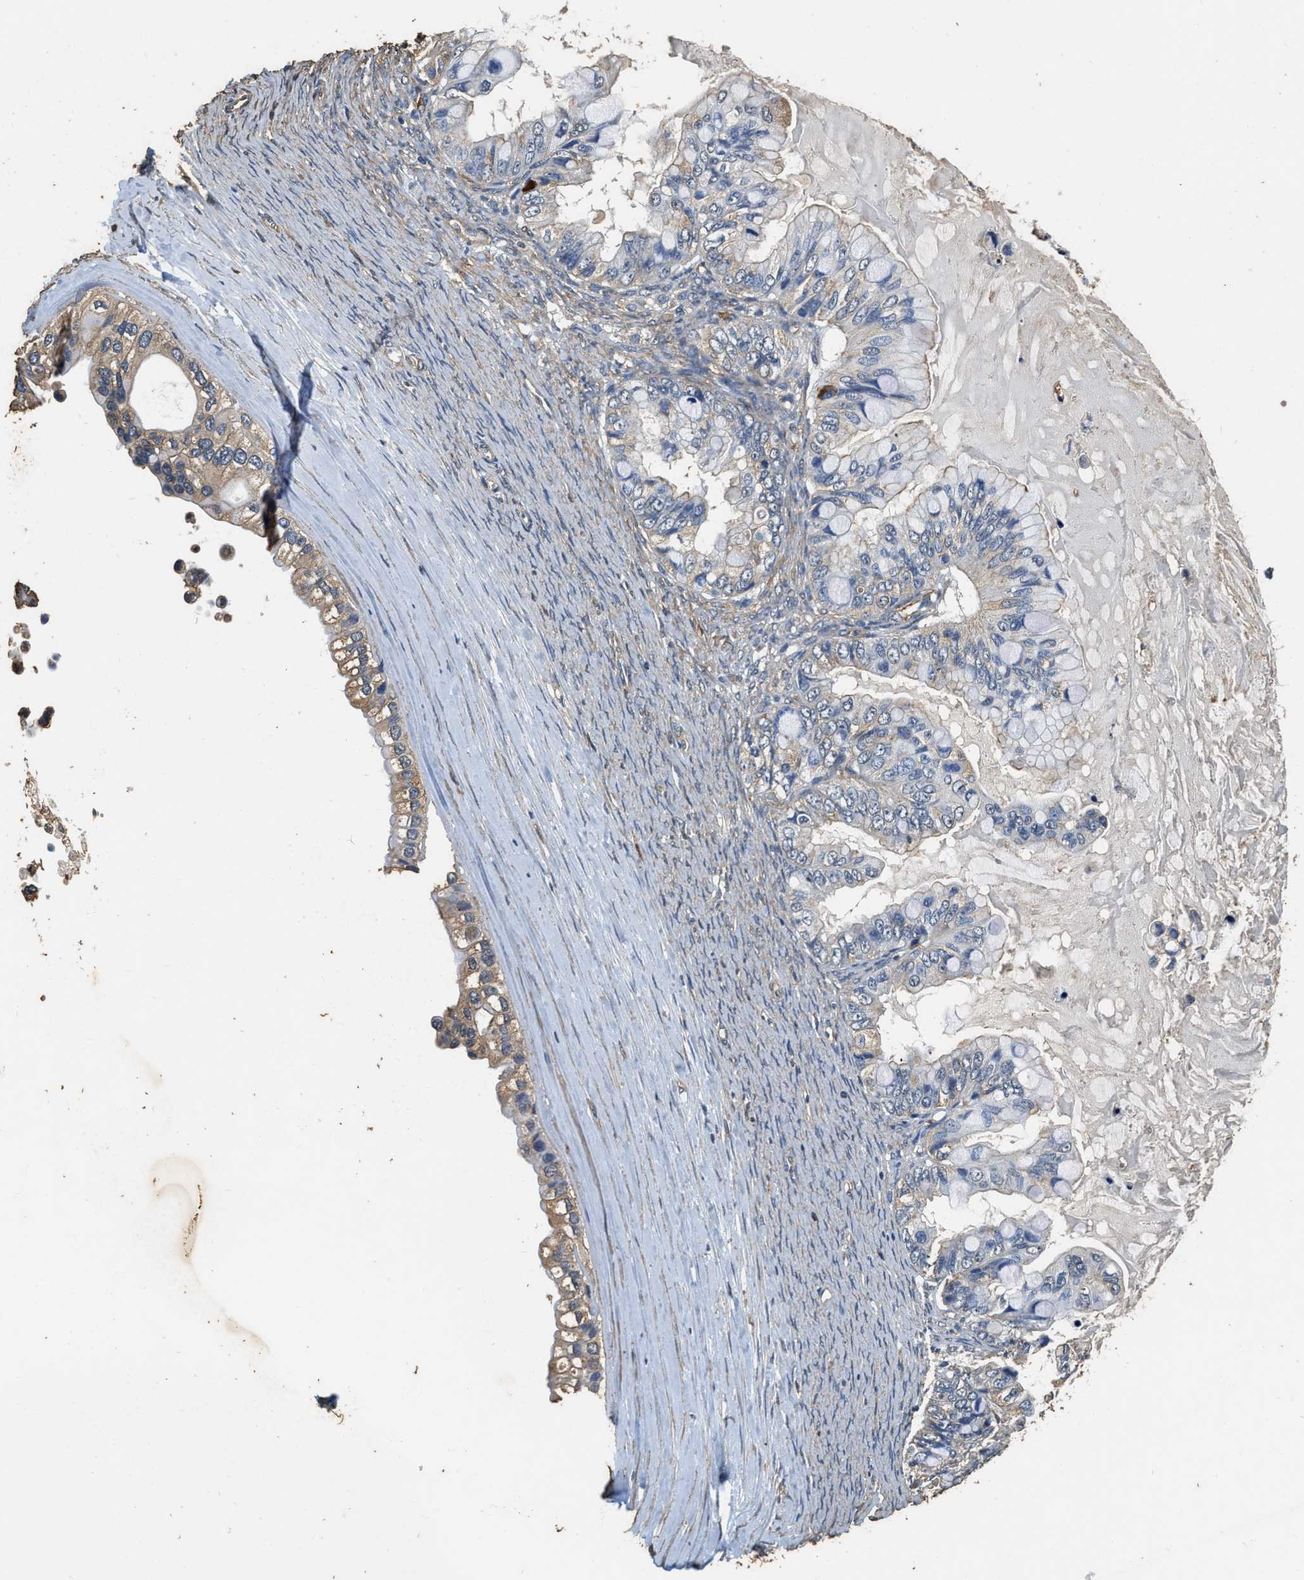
{"staining": {"intensity": "weak", "quantity": "<25%", "location": "cytoplasmic/membranous"}, "tissue": "ovarian cancer", "cell_type": "Tumor cells", "image_type": "cancer", "snomed": [{"axis": "morphology", "description": "Cystadenocarcinoma, mucinous, NOS"}, {"axis": "topography", "description": "Ovary"}], "caption": "Tumor cells are negative for protein expression in human ovarian cancer. (Brightfield microscopy of DAB immunohistochemistry (IHC) at high magnification).", "gene": "MIB1", "patient": {"sex": "female", "age": 80}}